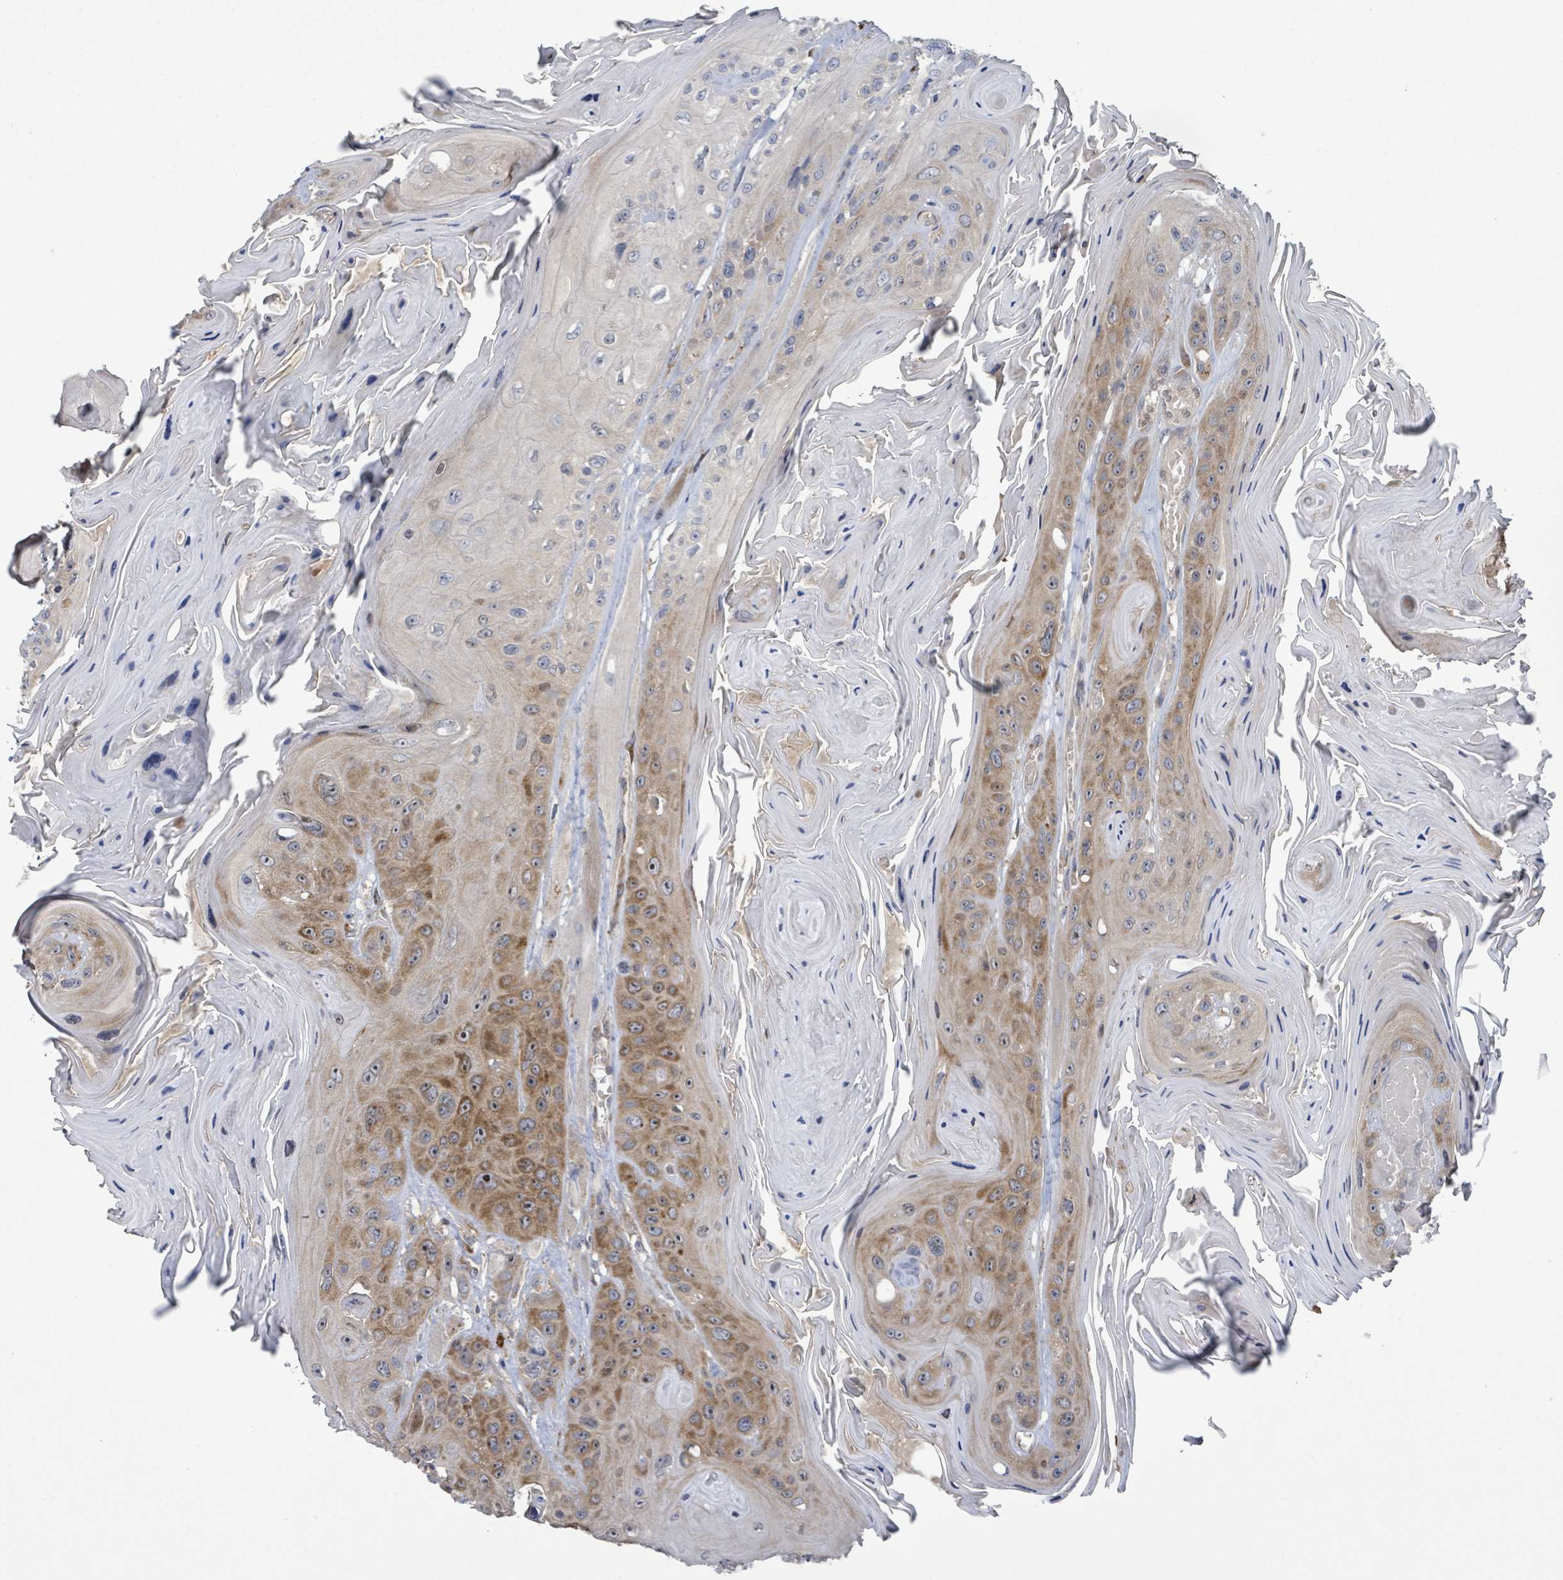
{"staining": {"intensity": "moderate", "quantity": "25%-75%", "location": "cytoplasmic/membranous"}, "tissue": "head and neck cancer", "cell_type": "Tumor cells", "image_type": "cancer", "snomed": [{"axis": "morphology", "description": "Squamous cell carcinoma, NOS"}, {"axis": "topography", "description": "Head-Neck"}], "caption": "Immunohistochemistry of head and neck cancer (squamous cell carcinoma) displays medium levels of moderate cytoplasmic/membranous staining in about 25%-75% of tumor cells. (DAB = brown stain, brightfield microscopy at high magnification).", "gene": "SERPINE3", "patient": {"sex": "female", "age": 59}}